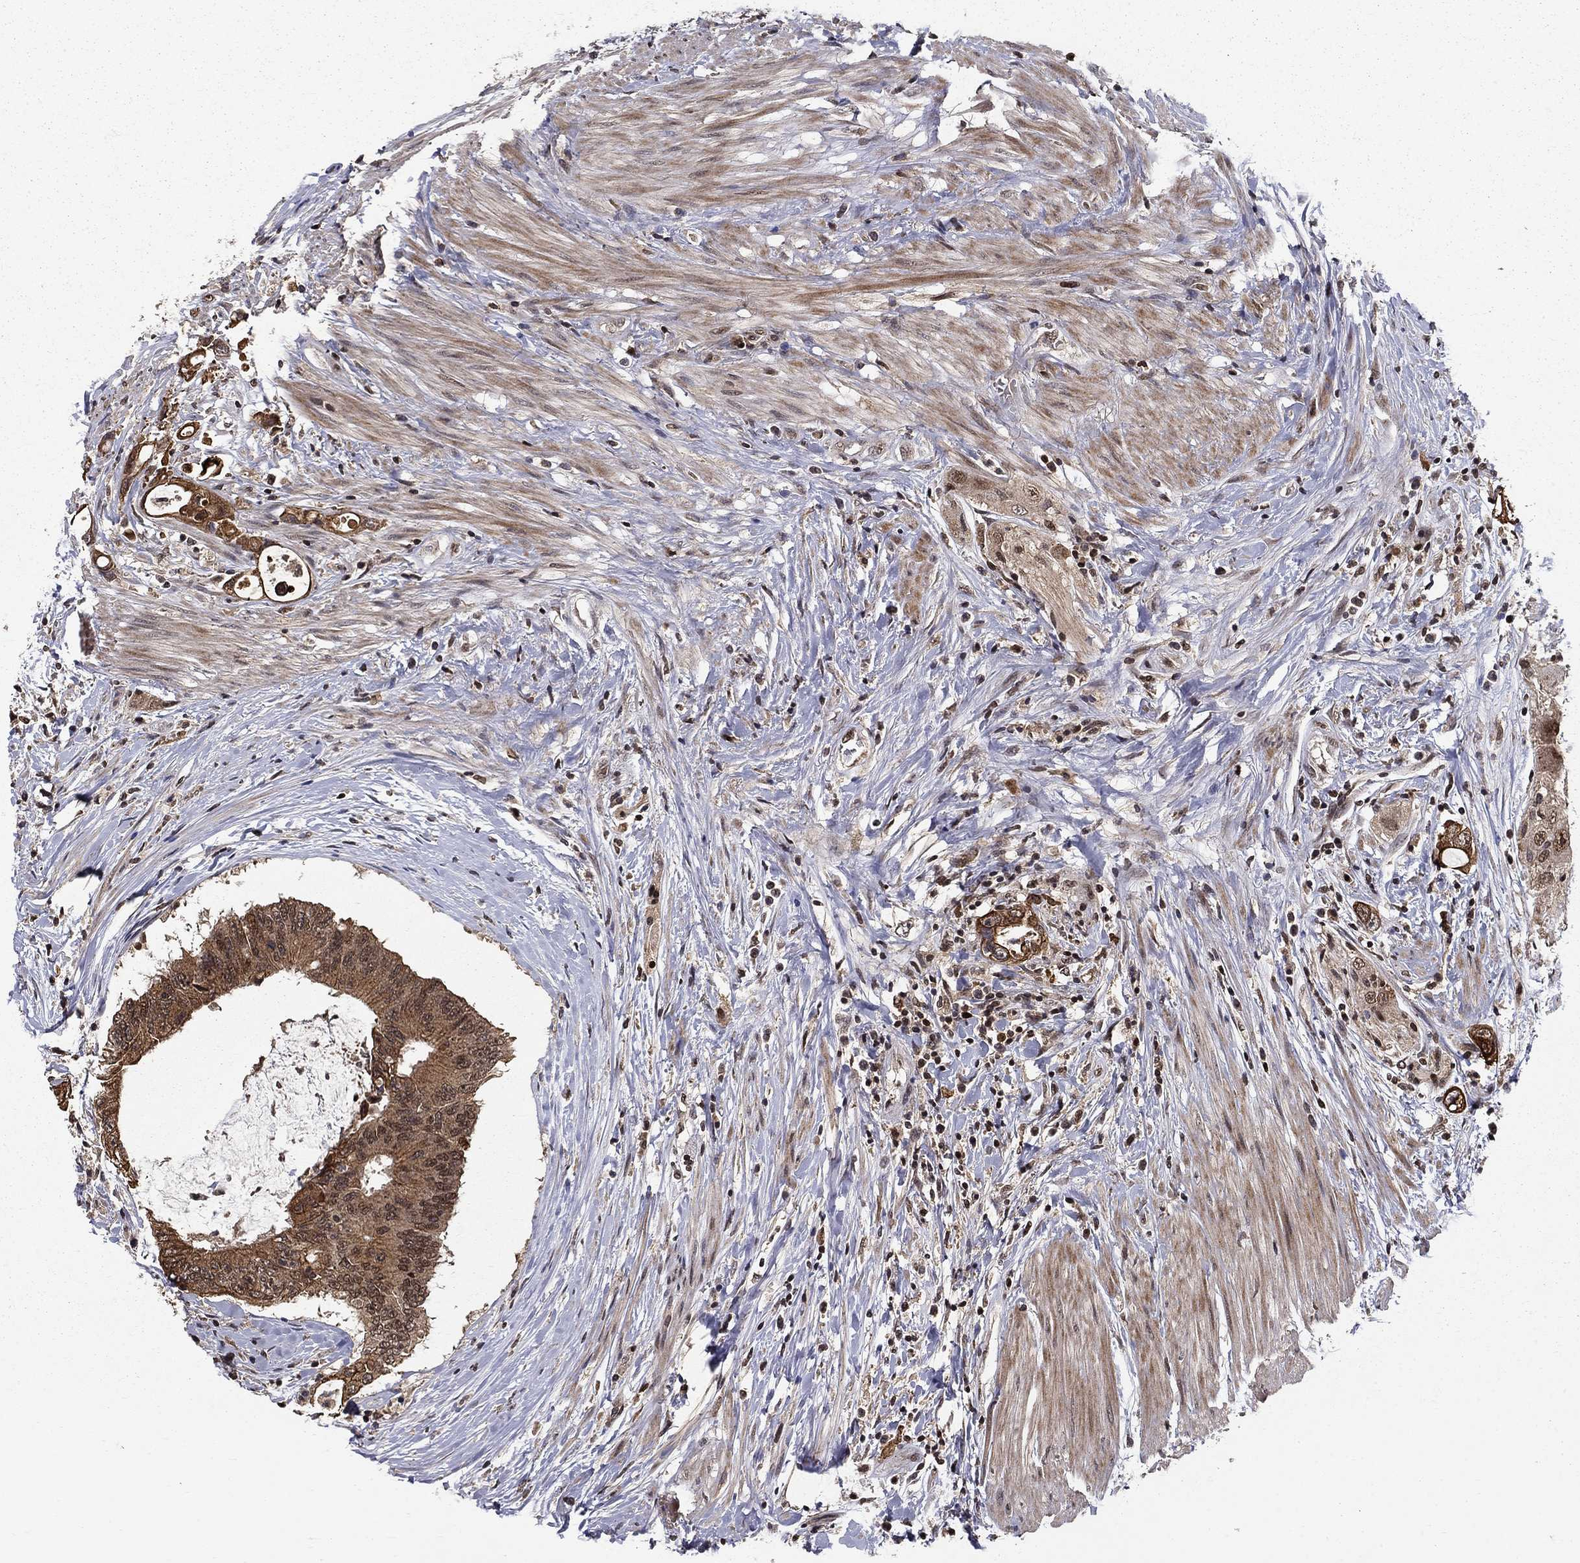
{"staining": {"intensity": "moderate", "quantity": ">75%", "location": "cytoplasmic/membranous"}, "tissue": "colorectal cancer", "cell_type": "Tumor cells", "image_type": "cancer", "snomed": [{"axis": "morphology", "description": "Adenocarcinoma, NOS"}, {"axis": "topography", "description": "Rectum"}], "caption": "Colorectal cancer was stained to show a protein in brown. There is medium levels of moderate cytoplasmic/membranous staining in about >75% of tumor cells.", "gene": "CDCA7L", "patient": {"sex": "male", "age": 59}}